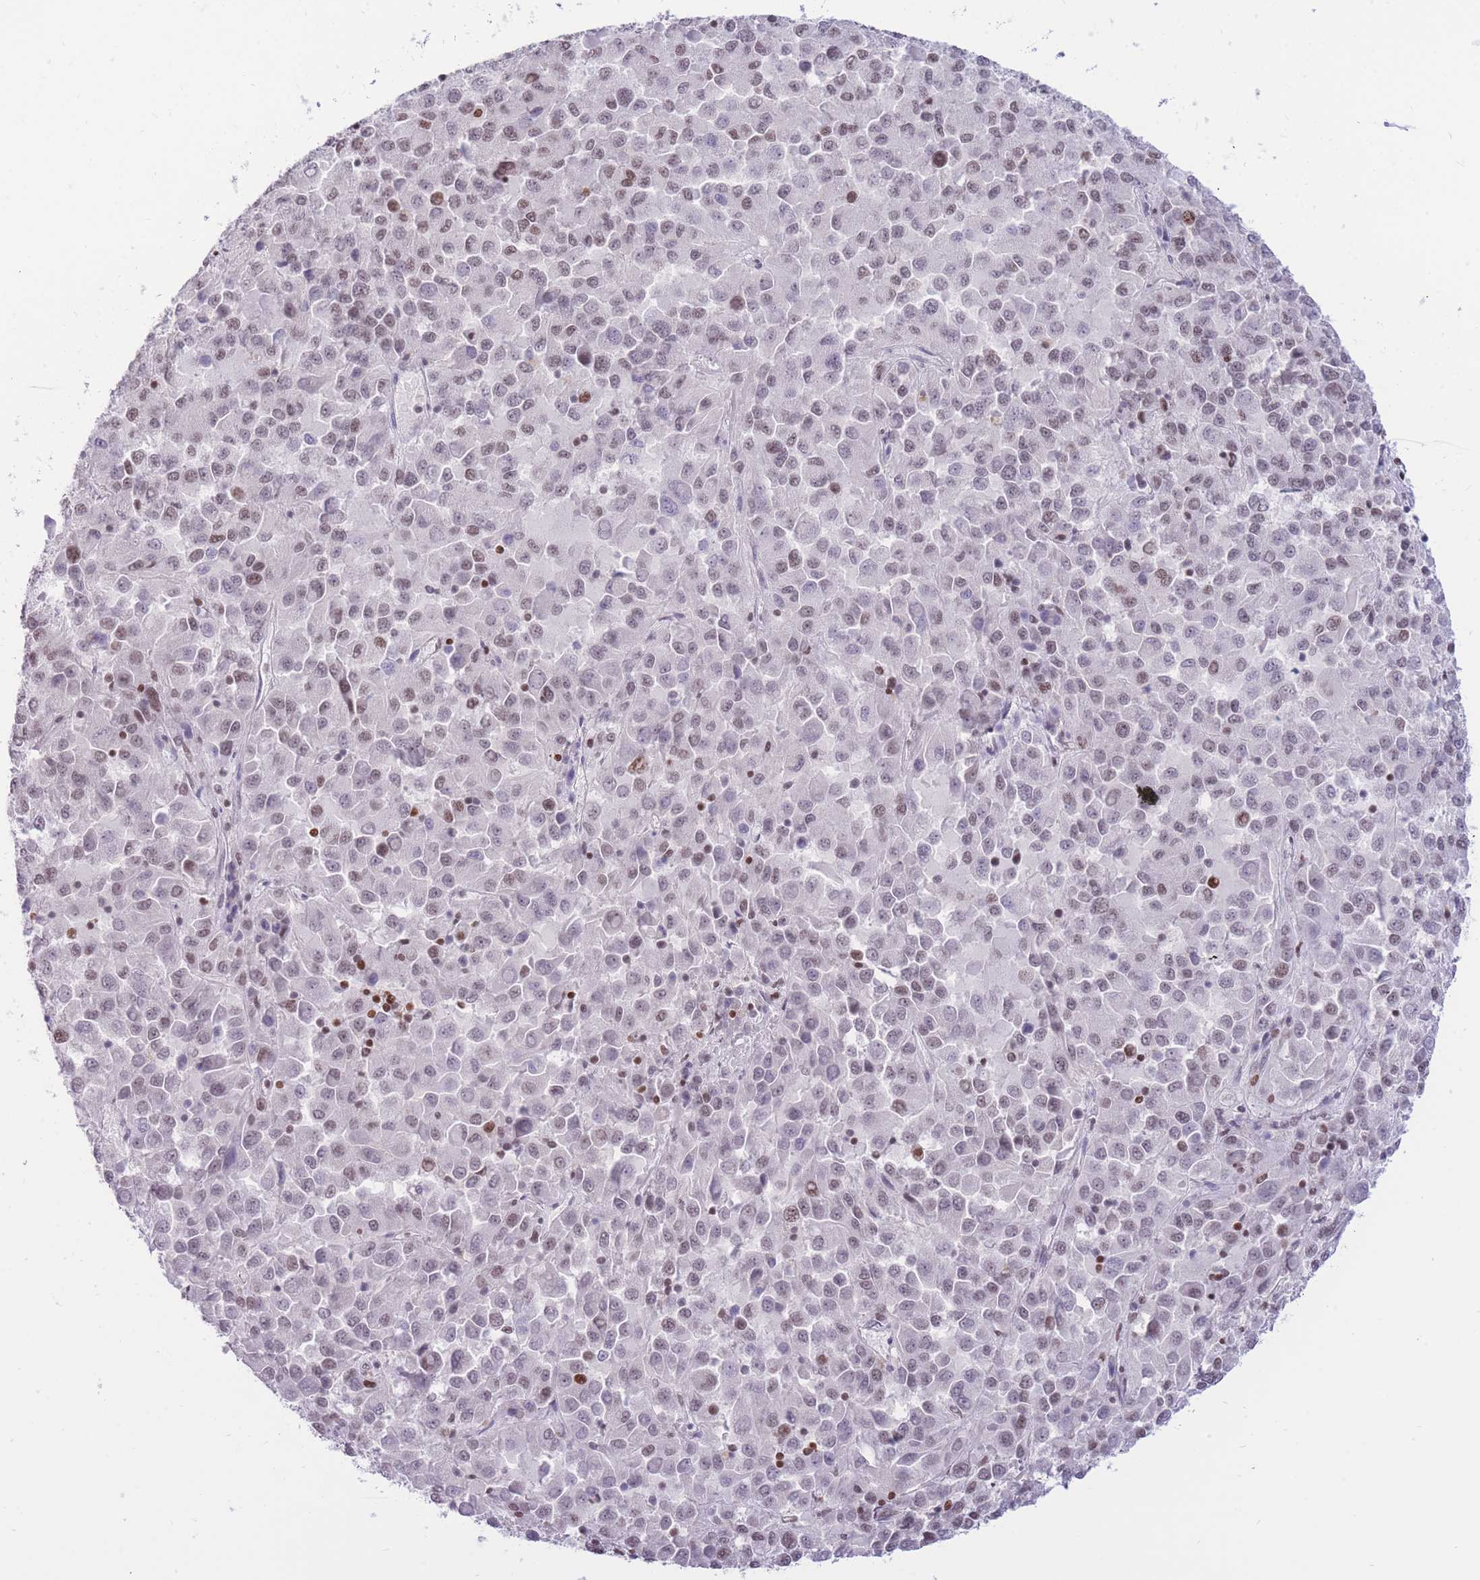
{"staining": {"intensity": "weak", "quantity": ">75%", "location": "nuclear"}, "tissue": "melanoma", "cell_type": "Tumor cells", "image_type": "cancer", "snomed": [{"axis": "morphology", "description": "Malignant melanoma, Metastatic site"}, {"axis": "topography", "description": "Lung"}], "caption": "Protein analysis of melanoma tissue displays weak nuclear staining in about >75% of tumor cells.", "gene": "HMGN1", "patient": {"sex": "male", "age": 64}}